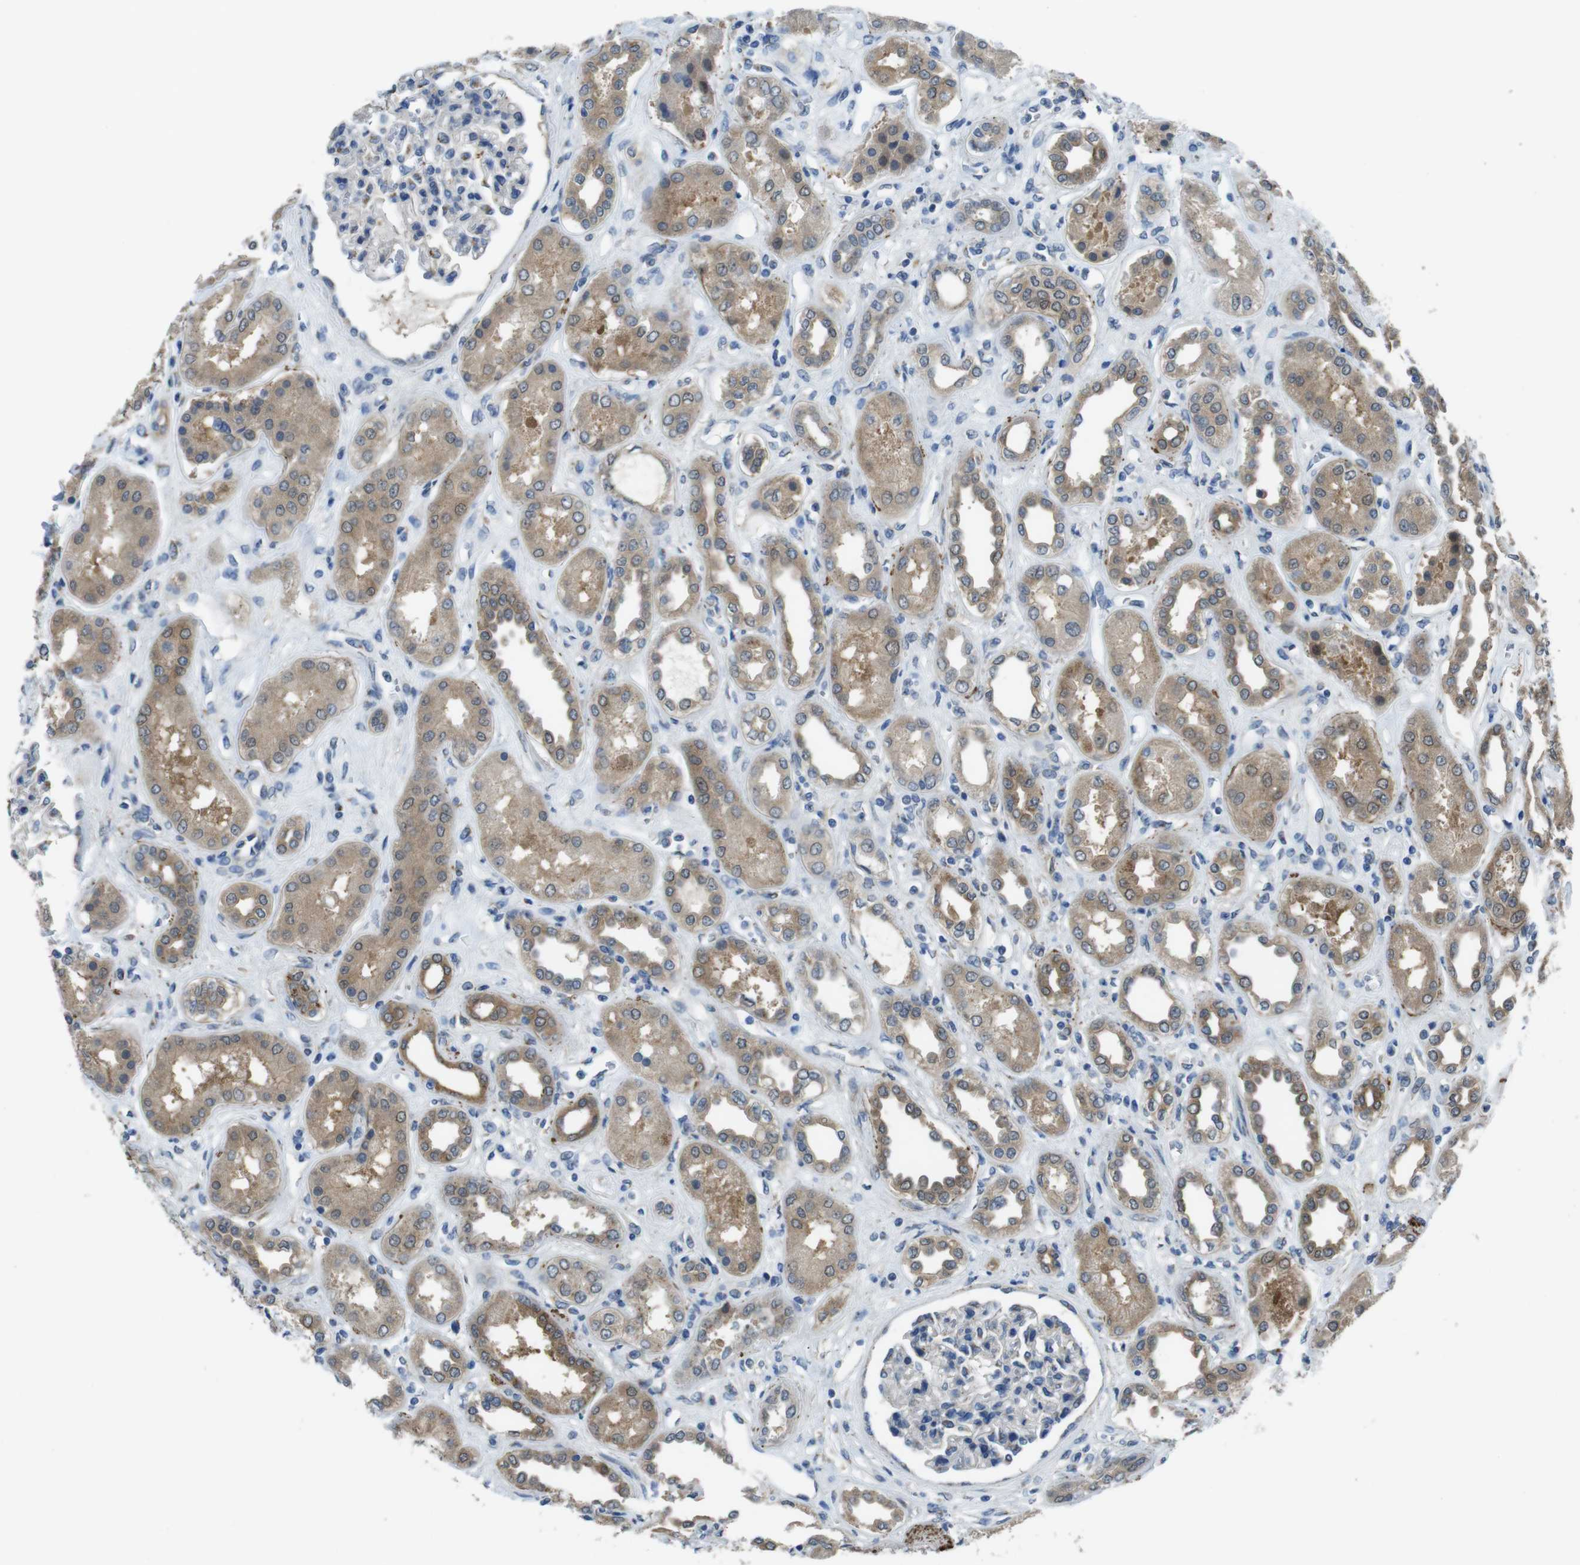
{"staining": {"intensity": "moderate", "quantity": "<25%", "location": "cytoplasmic/membranous"}, "tissue": "kidney", "cell_type": "Cells in glomeruli", "image_type": "normal", "snomed": [{"axis": "morphology", "description": "Normal tissue, NOS"}, {"axis": "topography", "description": "Kidney"}], "caption": "Approximately <25% of cells in glomeruli in benign human kidney demonstrate moderate cytoplasmic/membranous protein staining as visualized by brown immunohistochemical staining.", "gene": "RAB6A", "patient": {"sex": "male", "age": 59}}